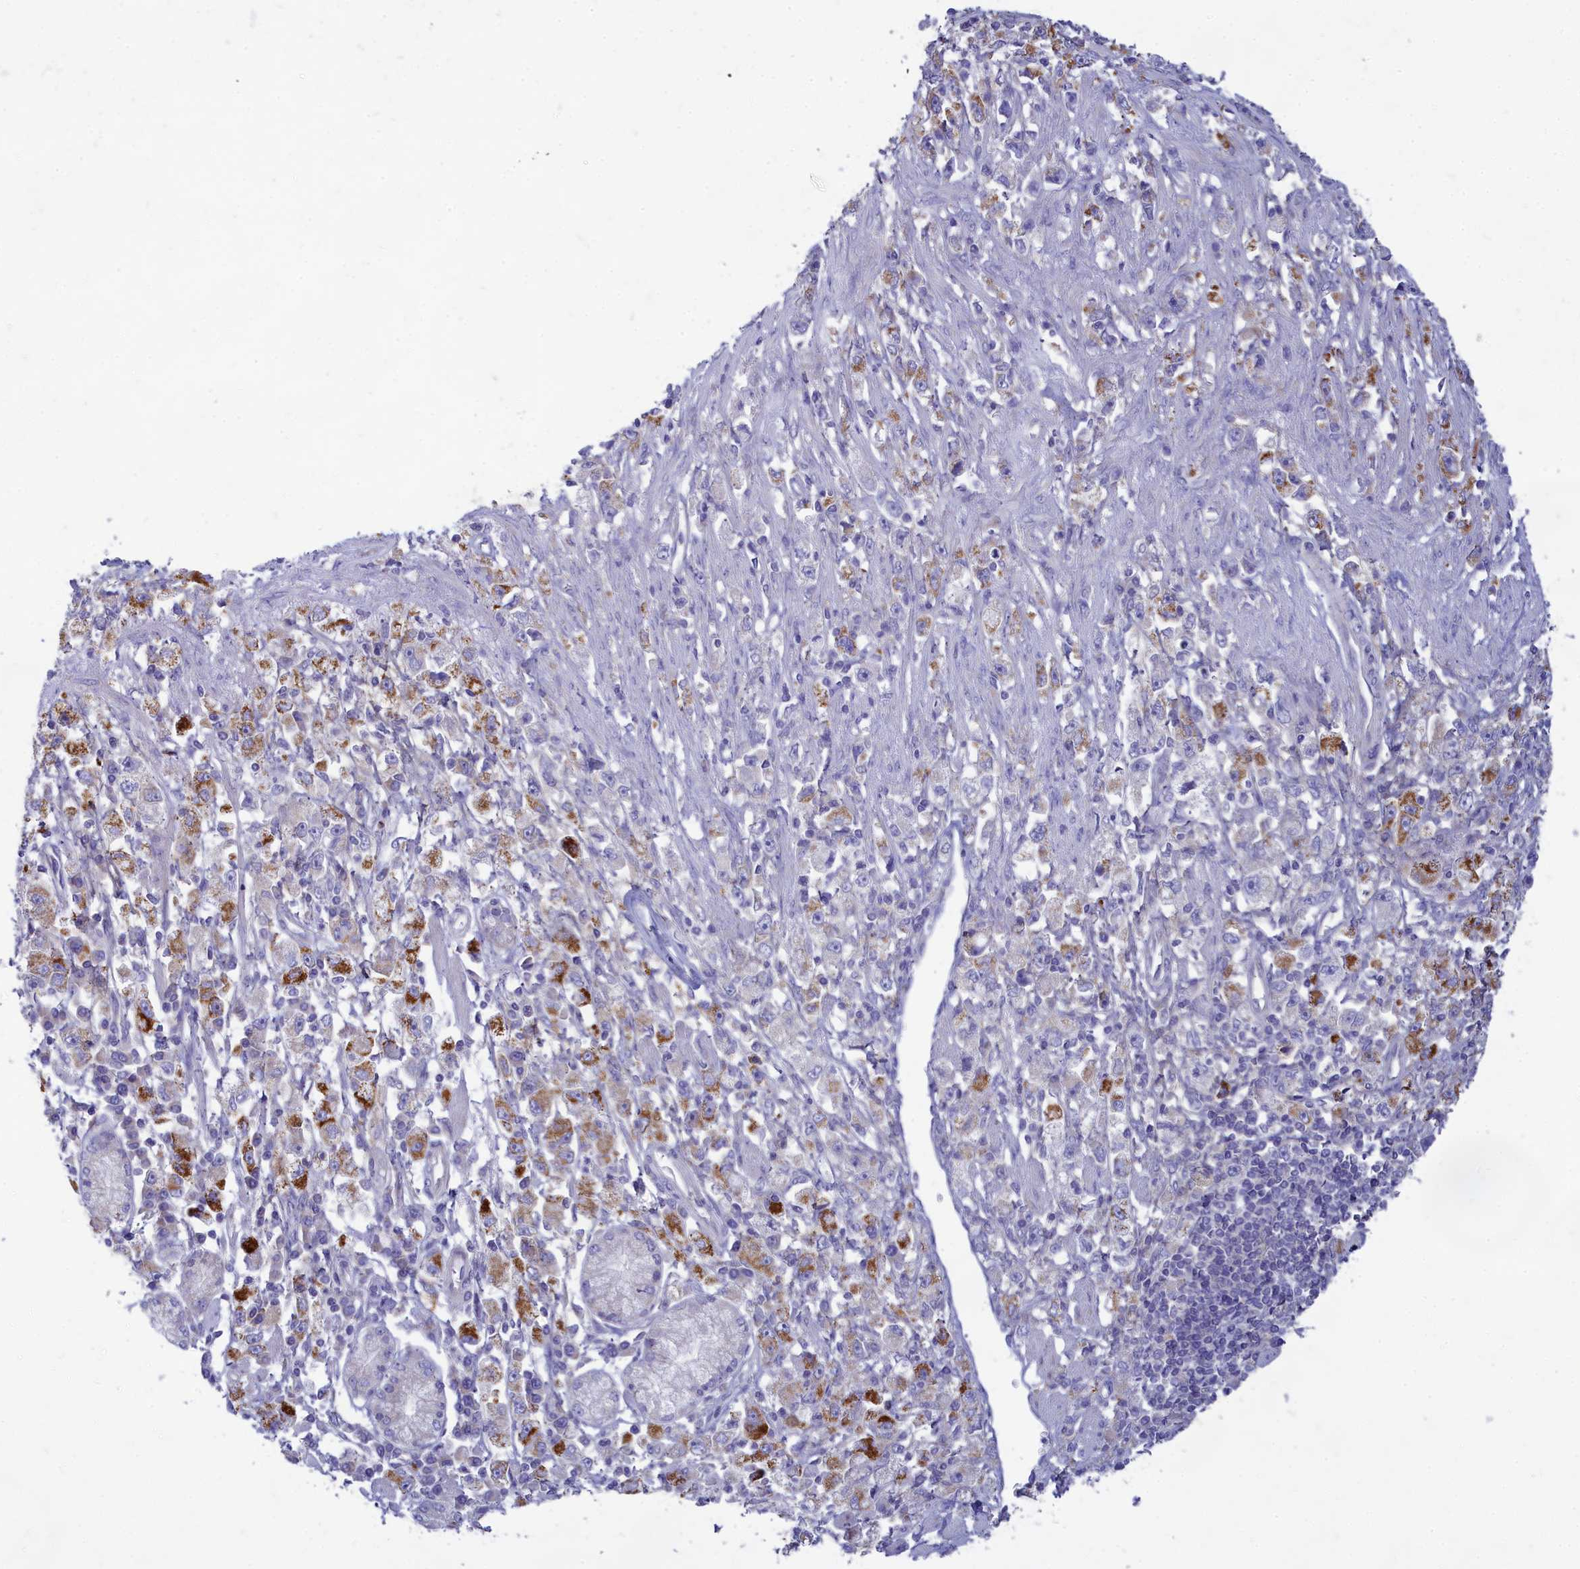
{"staining": {"intensity": "moderate", "quantity": "25%-75%", "location": "cytoplasmic/membranous"}, "tissue": "stomach cancer", "cell_type": "Tumor cells", "image_type": "cancer", "snomed": [{"axis": "morphology", "description": "Adenocarcinoma, NOS"}, {"axis": "topography", "description": "Stomach"}], "caption": "IHC staining of stomach cancer (adenocarcinoma), which exhibits medium levels of moderate cytoplasmic/membranous positivity in approximately 25%-75% of tumor cells indicating moderate cytoplasmic/membranous protein positivity. The staining was performed using DAB (3,3'-diaminobenzidine) (brown) for protein detection and nuclei were counterstained in hematoxylin (blue).", "gene": "TMEM30B", "patient": {"sex": "female", "age": 59}}